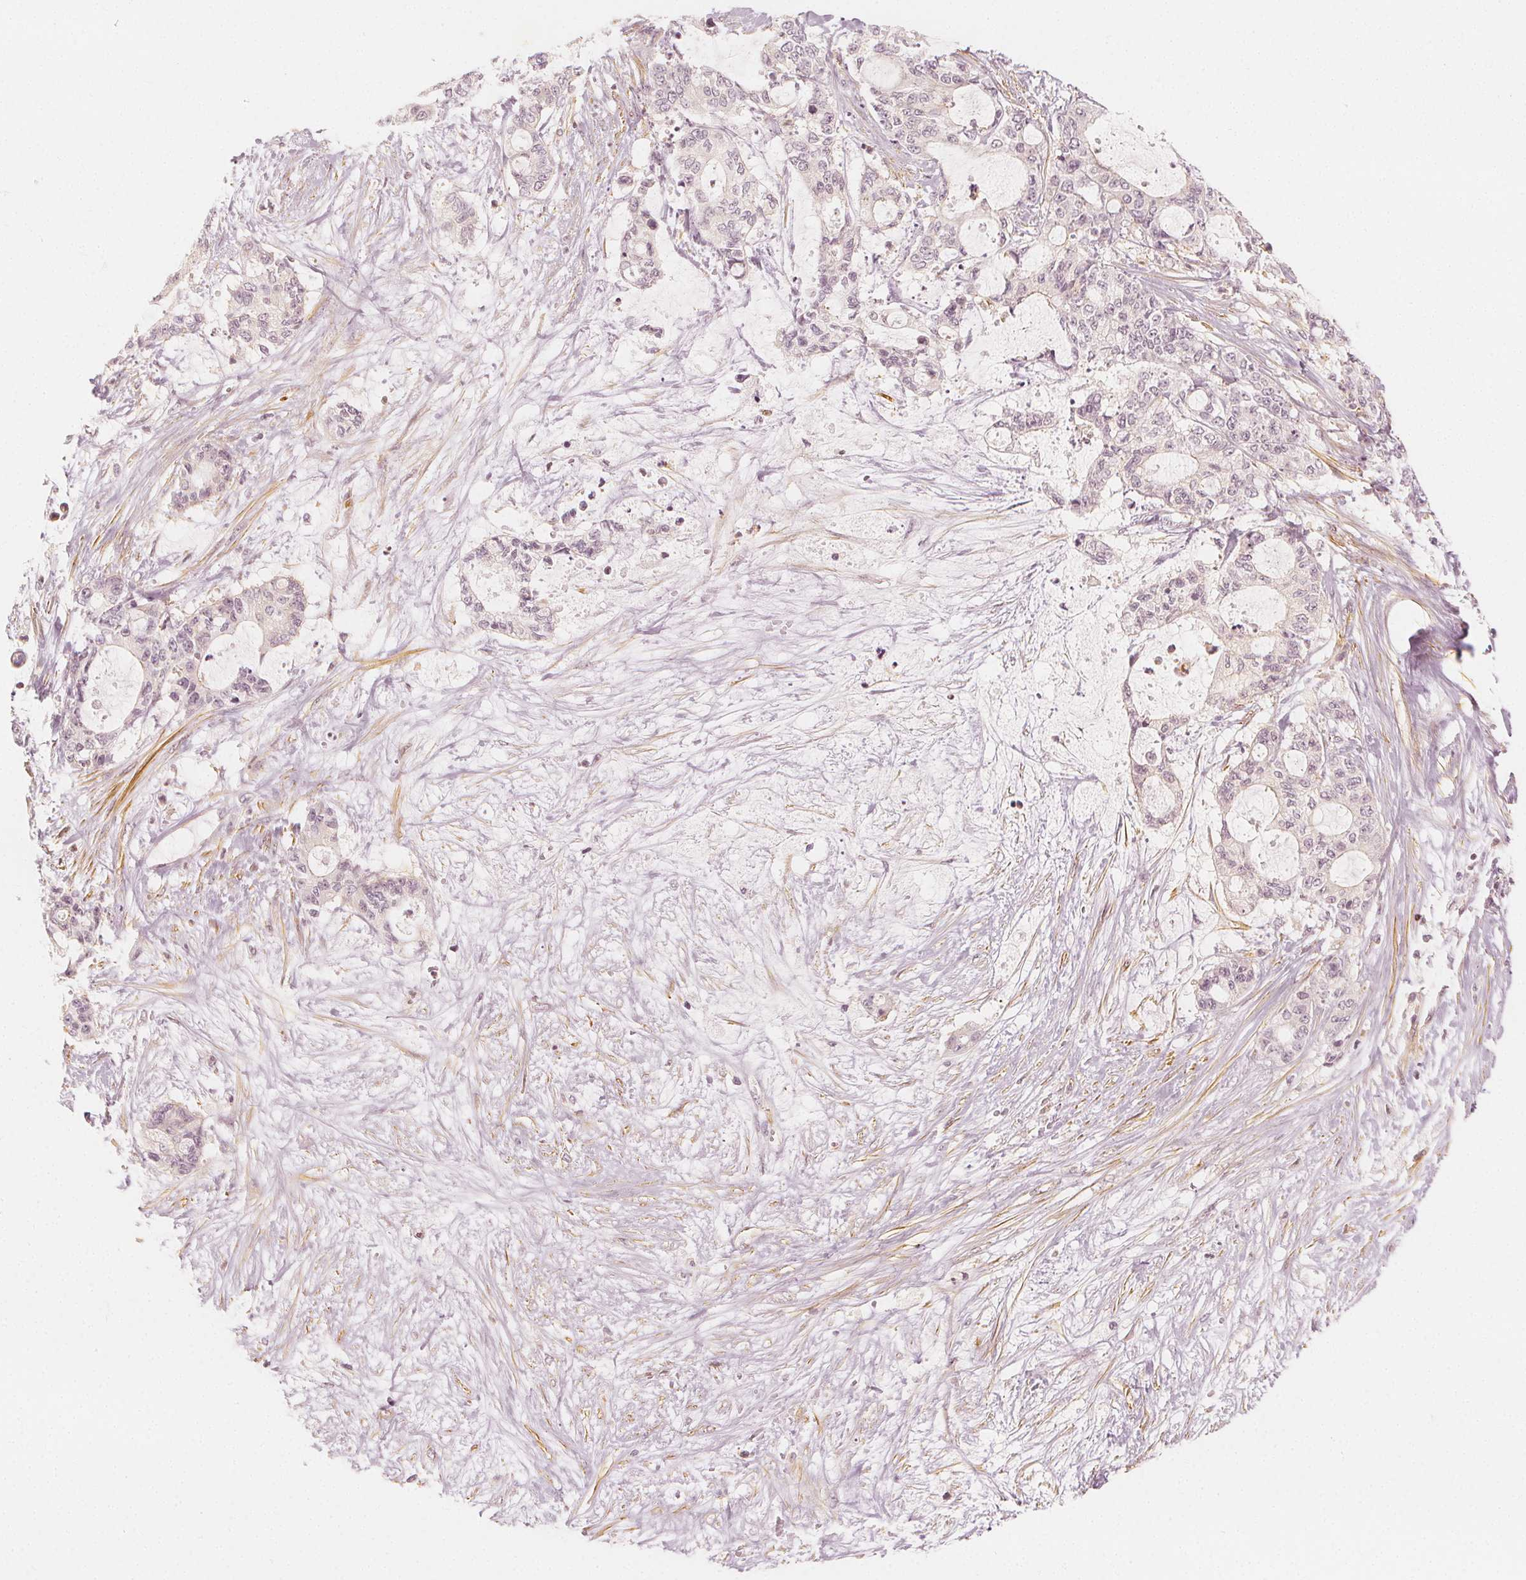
{"staining": {"intensity": "negative", "quantity": "none", "location": "none"}, "tissue": "liver cancer", "cell_type": "Tumor cells", "image_type": "cancer", "snomed": [{"axis": "morphology", "description": "Normal tissue, NOS"}, {"axis": "morphology", "description": "Cholangiocarcinoma"}, {"axis": "topography", "description": "Liver"}, {"axis": "topography", "description": "Peripheral nerve tissue"}], "caption": "Tumor cells are negative for protein expression in human liver cancer. The staining was performed using DAB (3,3'-diaminobenzidine) to visualize the protein expression in brown, while the nuclei were stained in blue with hematoxylin (Magnification: 20x).", "gene": "ARHGAP26", "patient": {"sex": "female", "age": 73}}